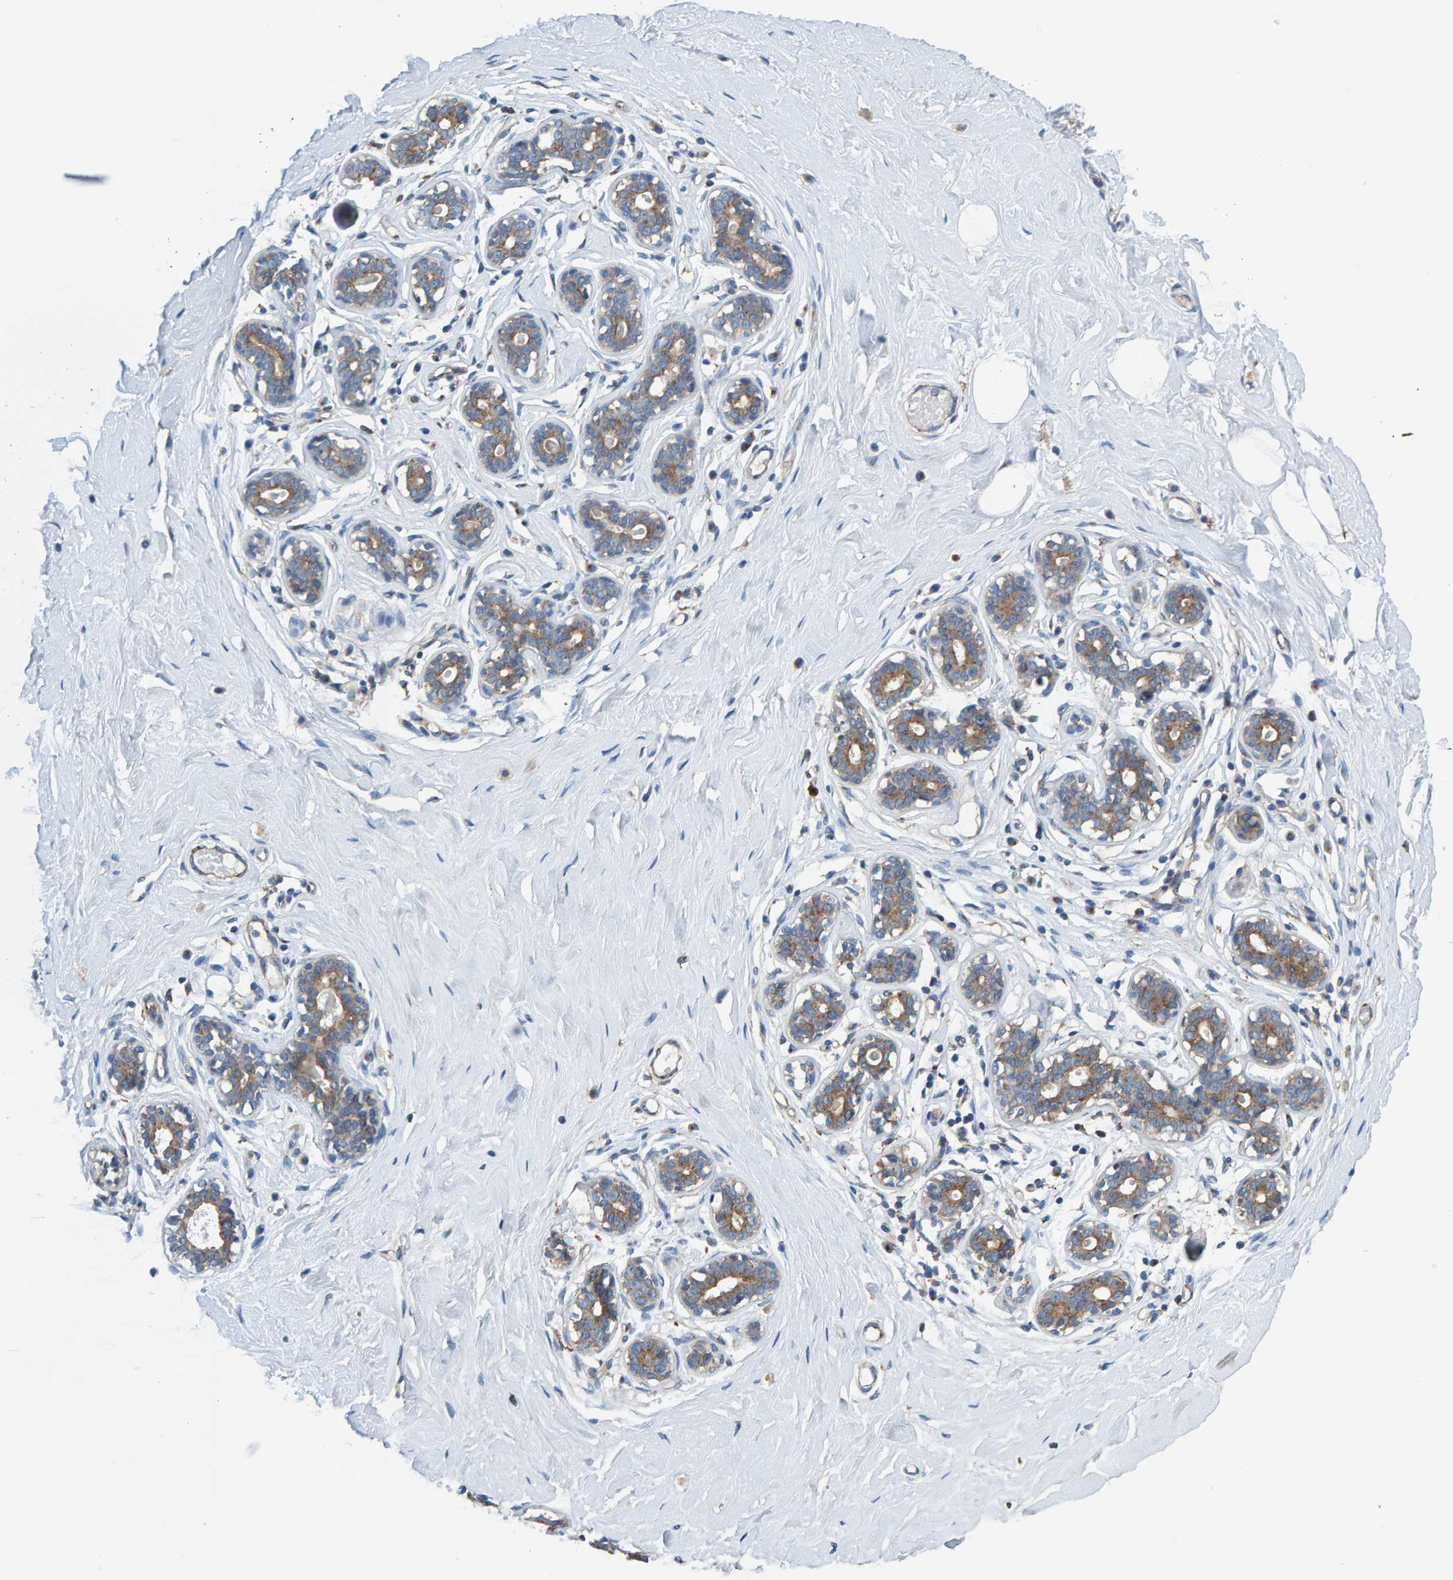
{"staining": {"intensity": "negative", "quantity": "none", "location": "none"}, "tissue": "breast", "cell_type": "Adipocytes", "image_type": "normal", "snomed": [{"axis": "morphology", "description": "Normal tissue, NOS"}, {"axis": "topography", "description": "Breast"}], "caption": "Image shows no protein staining in adipocytes of unremarkable breast.", "gene": "MKLN1", "patient": {"sex": "female", "age": 23}}